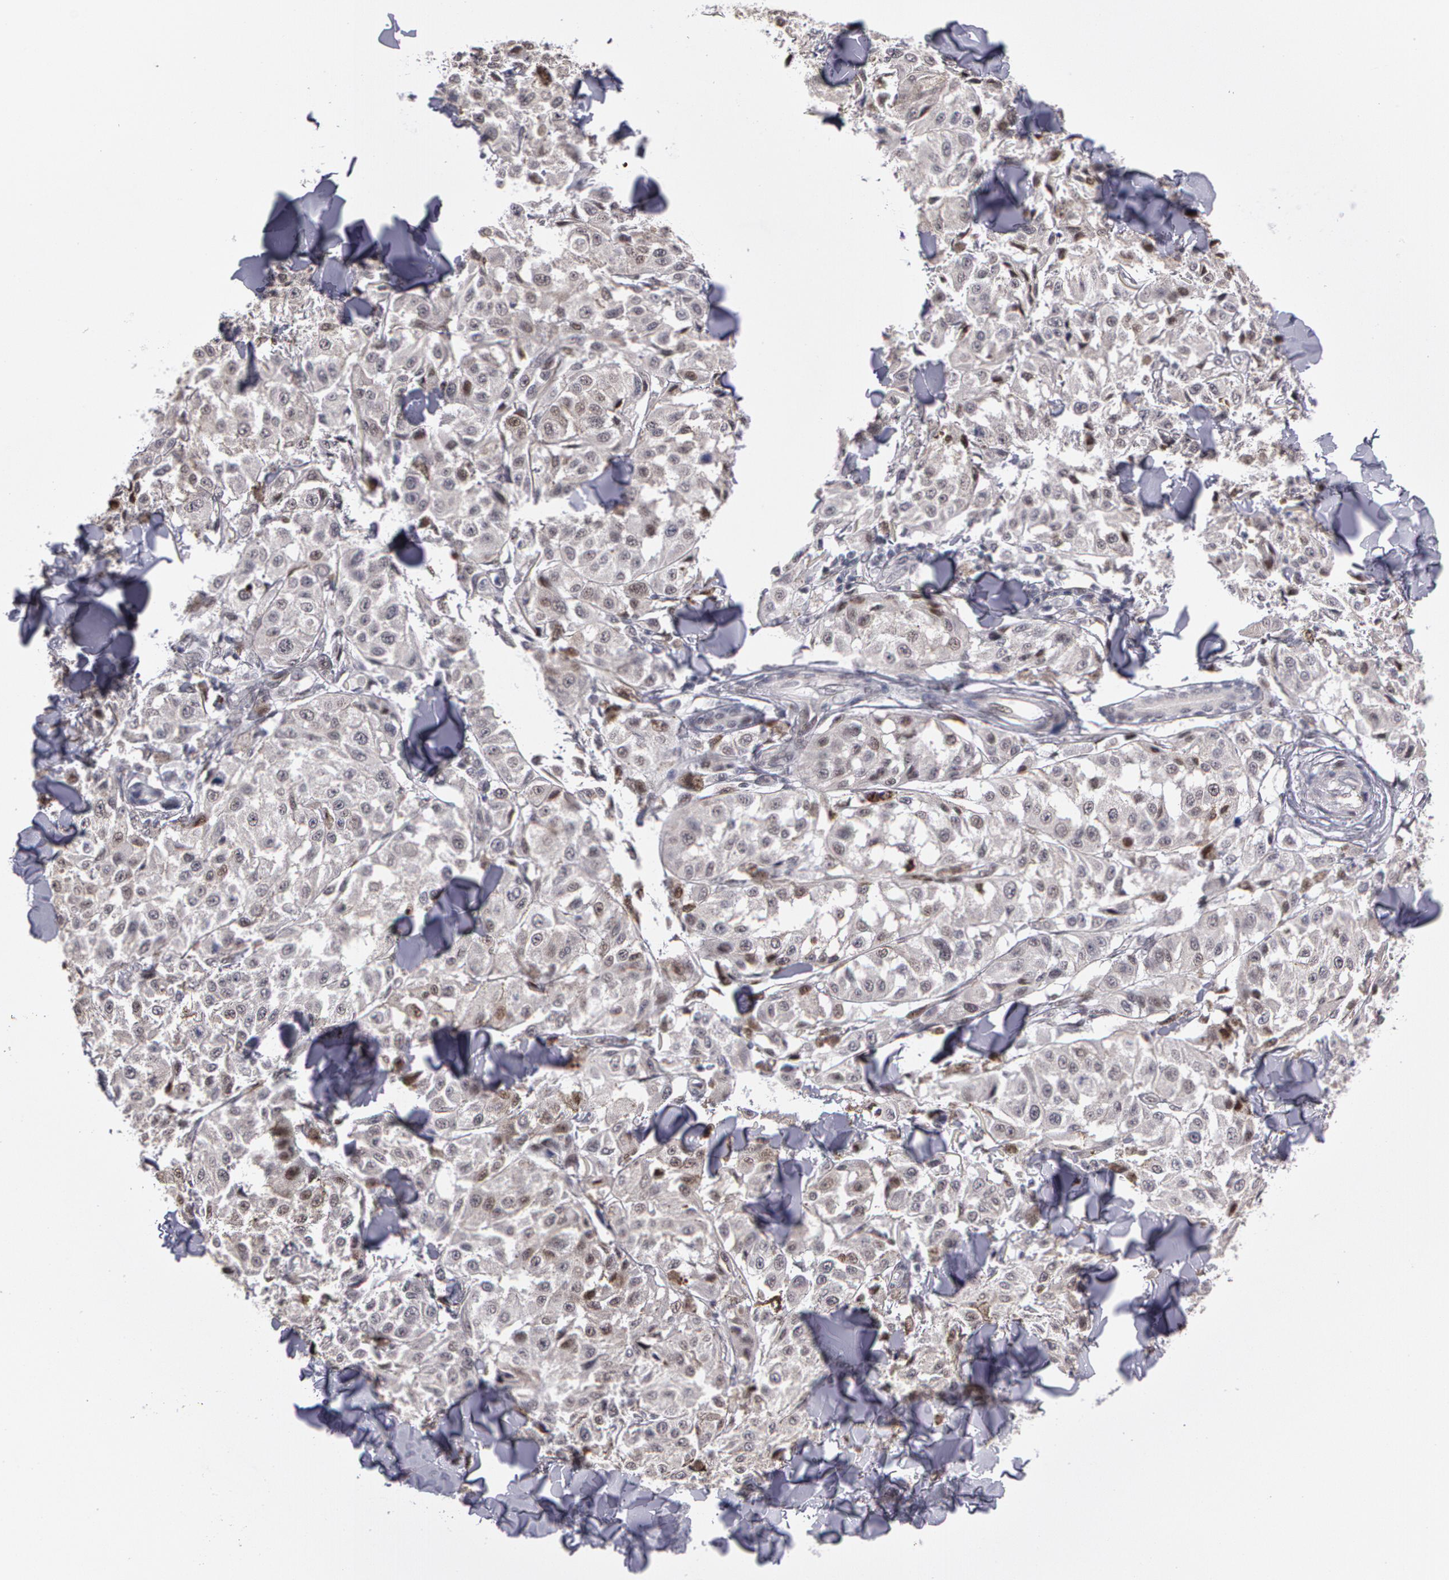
{"staining": {"intensity": "weak", "quantity": "<25%", "location": "nuclear"}, "tissue": "melanoma", "cell_type": "Tumor cells", "image_type": "cancer", "snomed": [{"axis": "morphology", "description": "Malignant melanoma, NOS"}, {"axis": "topography", "description": "Skin"}], "caption": "Tumor cells show no significant protein positivity in melanoma. (Brightfield microscopy of DAB immunohistochemistry (IHC) at high magnification).", "gene": "PRICKLE1", "patient": {"sex": "female", "age": 64}}